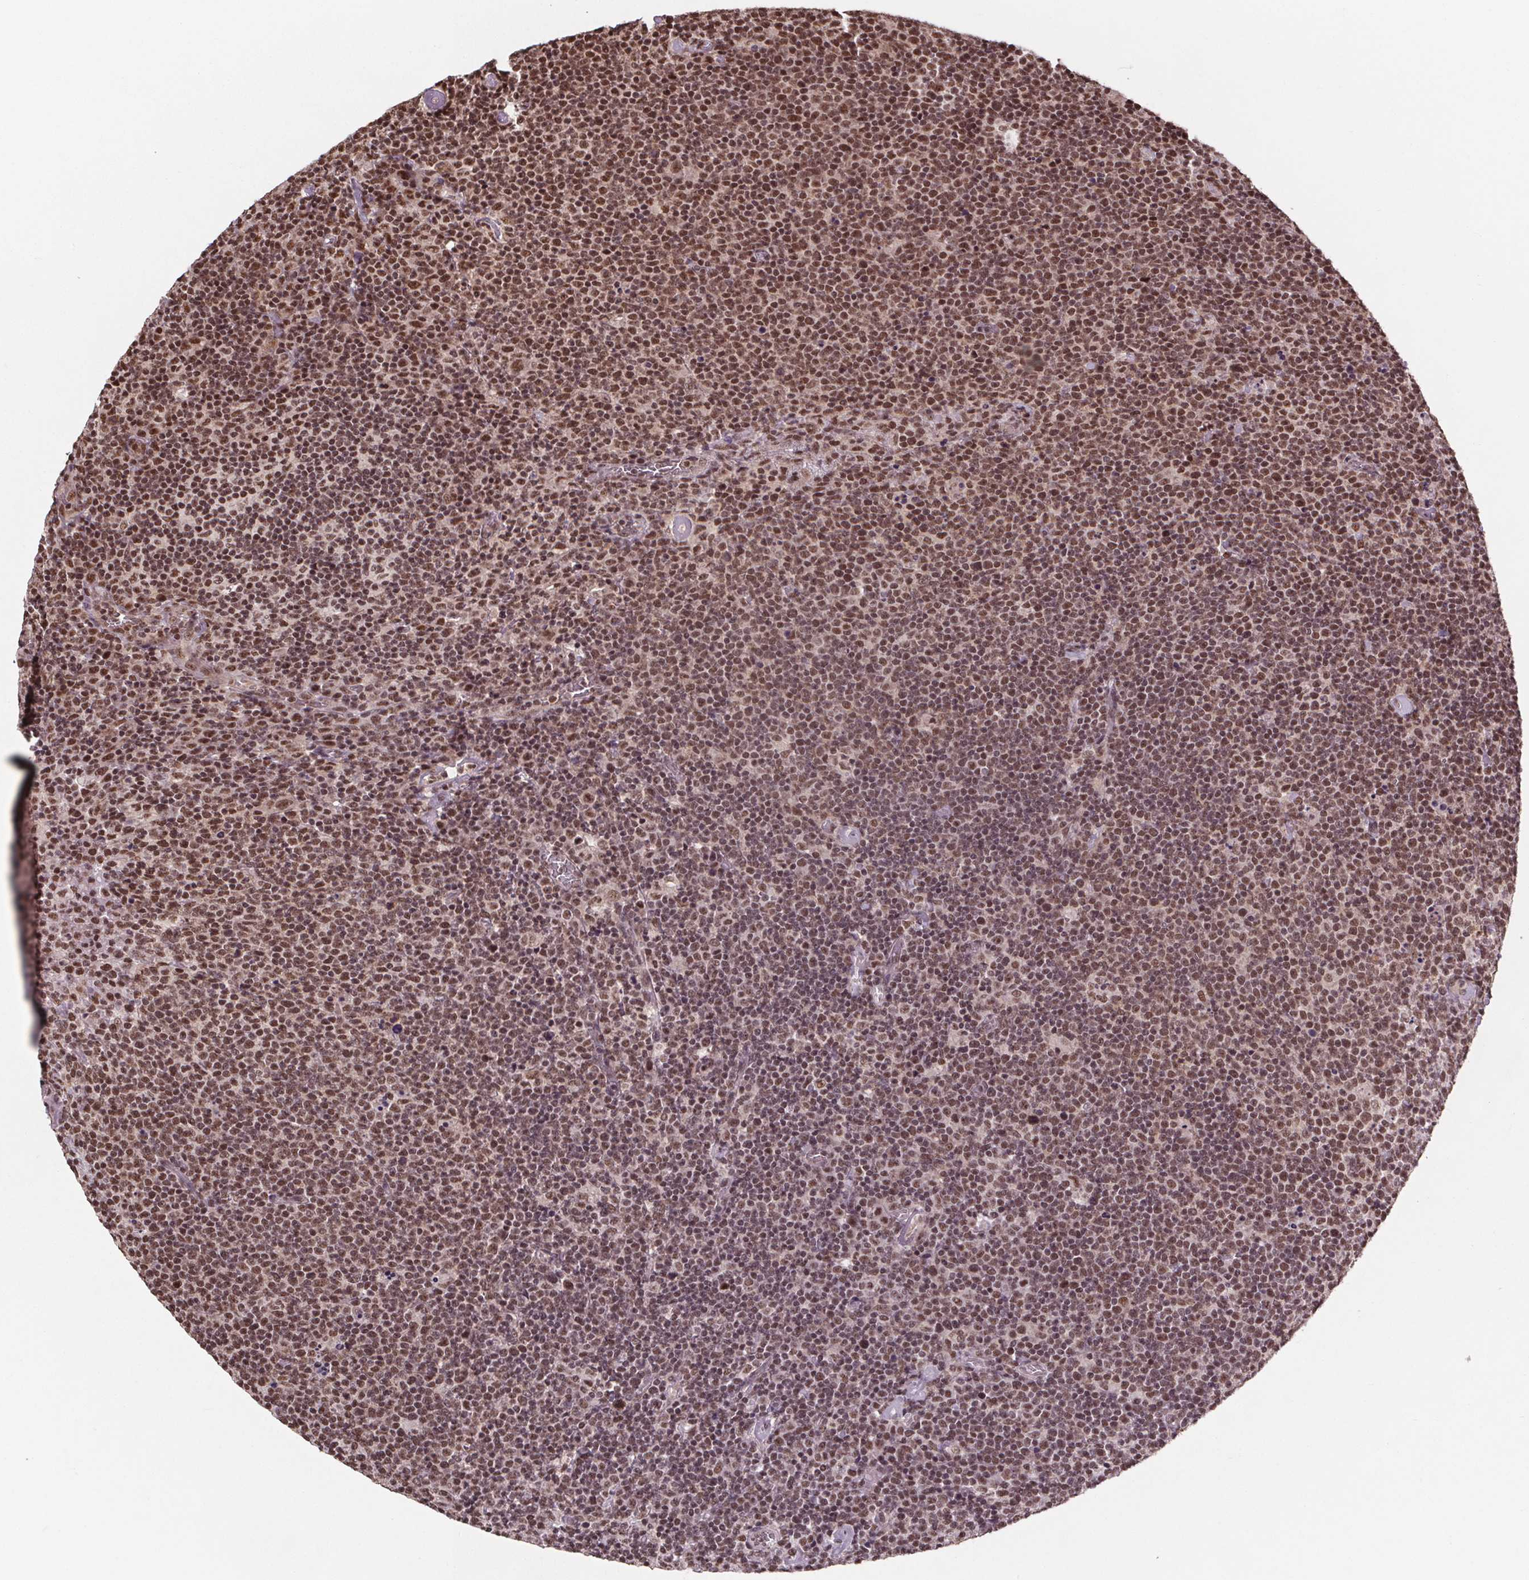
{"staining": {"intensity": "moderate", "quantity": ">75%", "location": "nuclear"}, "tissue": "lymphoma", "cell_type": "Tumor cells", "image_type": "cancer", "snomed": [{"axis": "morphology", "description": "Malignant lymphoma, non-Hodgkin's type, High grade"}, {"axis": "topography", "description": "Lymph node"}], "caption": "There is medium levels of moderate nuclear staining in tumor cells of malignant lymphoma, non-Hodgkin's type (high-grade), as demonstrated by immunohistochemical staining (brown color).", "gene": "JARID2", "patient": {"sex": "male", "age": 61}}